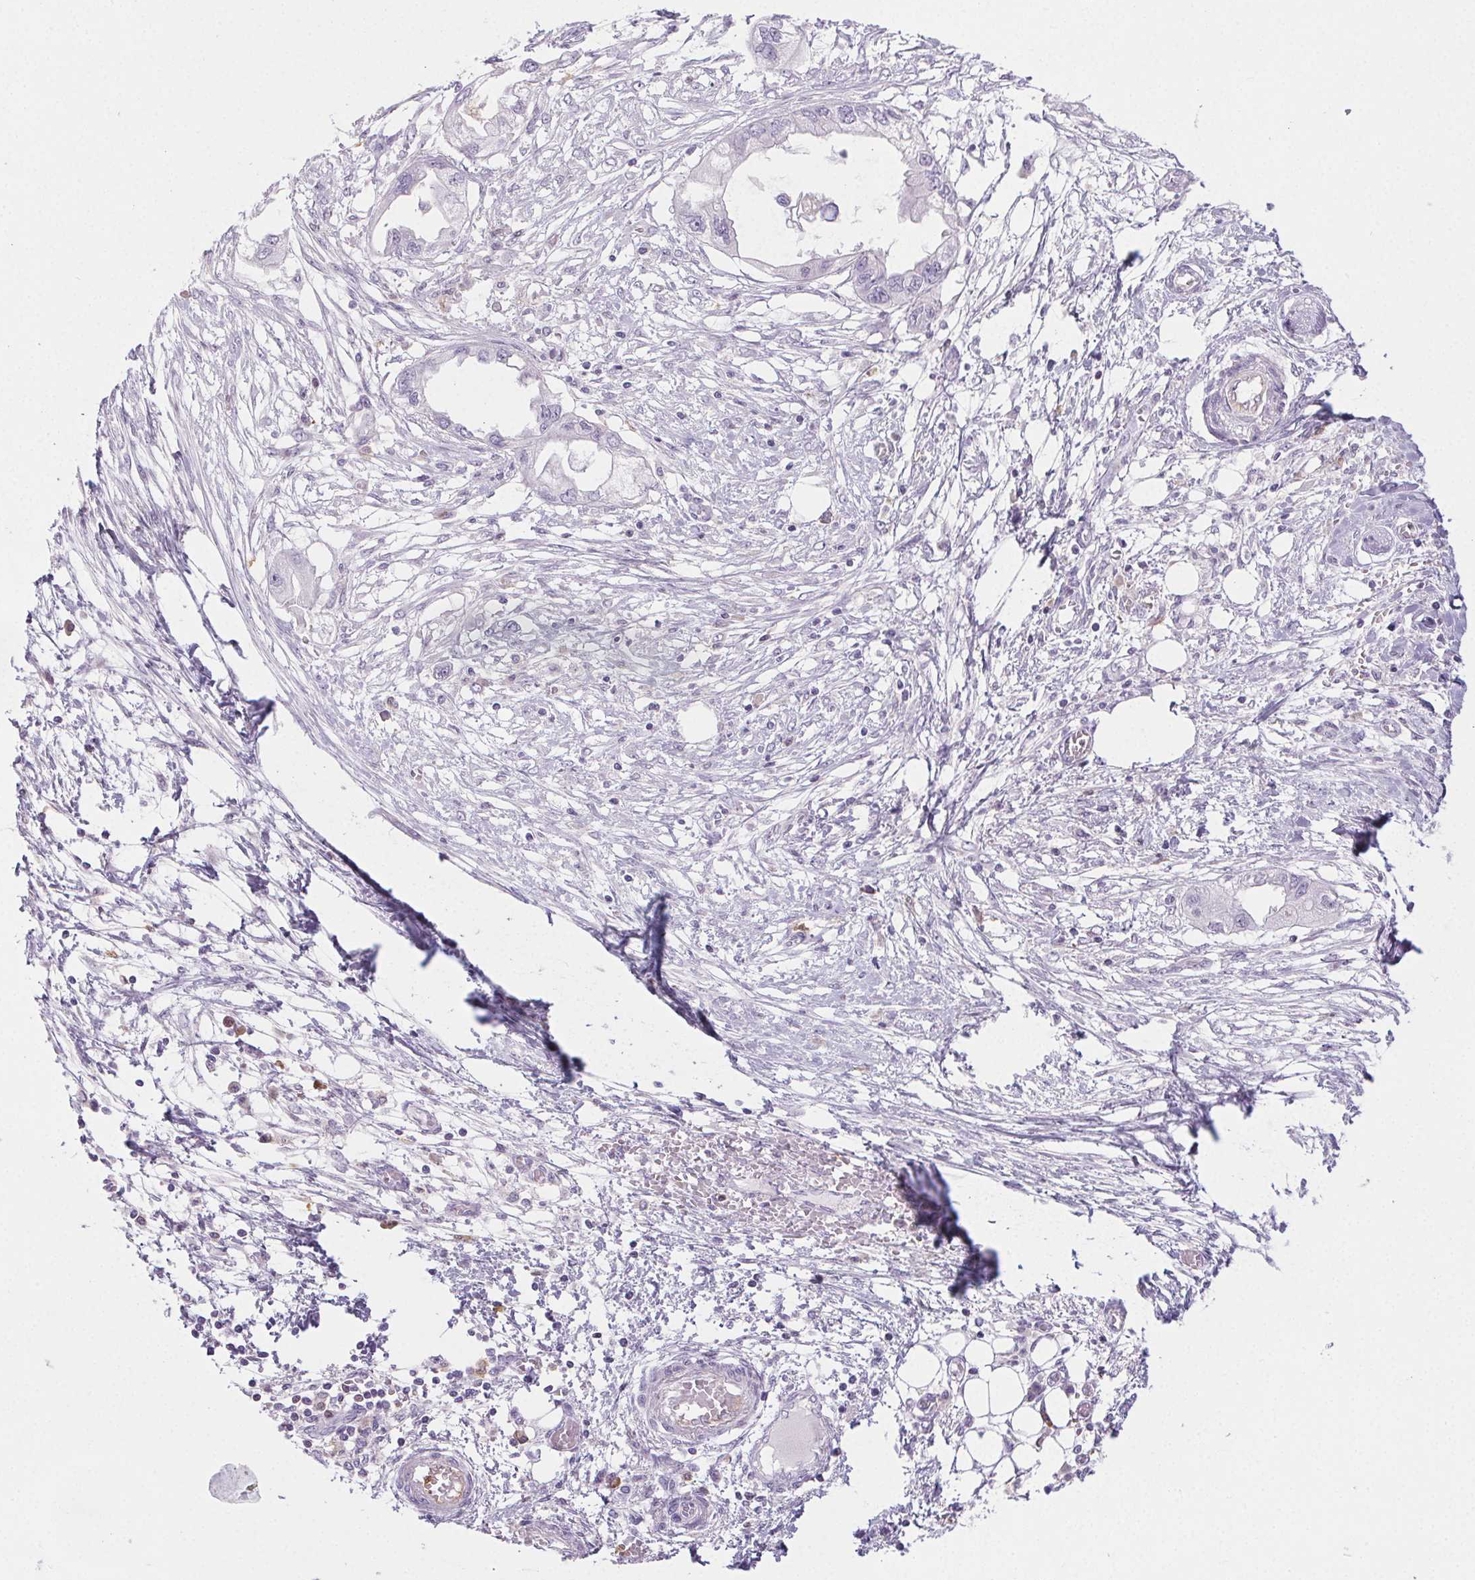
{"staining": {"intensity": "negative", "quantity": "none", "location": "none"}, "tissue": "endometrial cancer", "cell_type": "Tumor cells", "image_type": "cancer", "snomed": [{"axis": "morphology", "description": "Adenocarcinoma, NOS"}, {"axis": "morphology", "description": "Adenocarcinoma, metastatic, NOS"}, {"axis": "topography", "description": "Adipose tissue"}, {"axis": "topography", "description": "Endometrium"}], "caption": "Immunohistochemistry (IHC) micrograph of neoplastic tissue: human metastatic adenocarcinoma (endometrial) stained with DAB exhibits no significant protein staining in tumor cells.", "gene": "TMEM45A", "patient": {"sex": "female", "age": 67}}